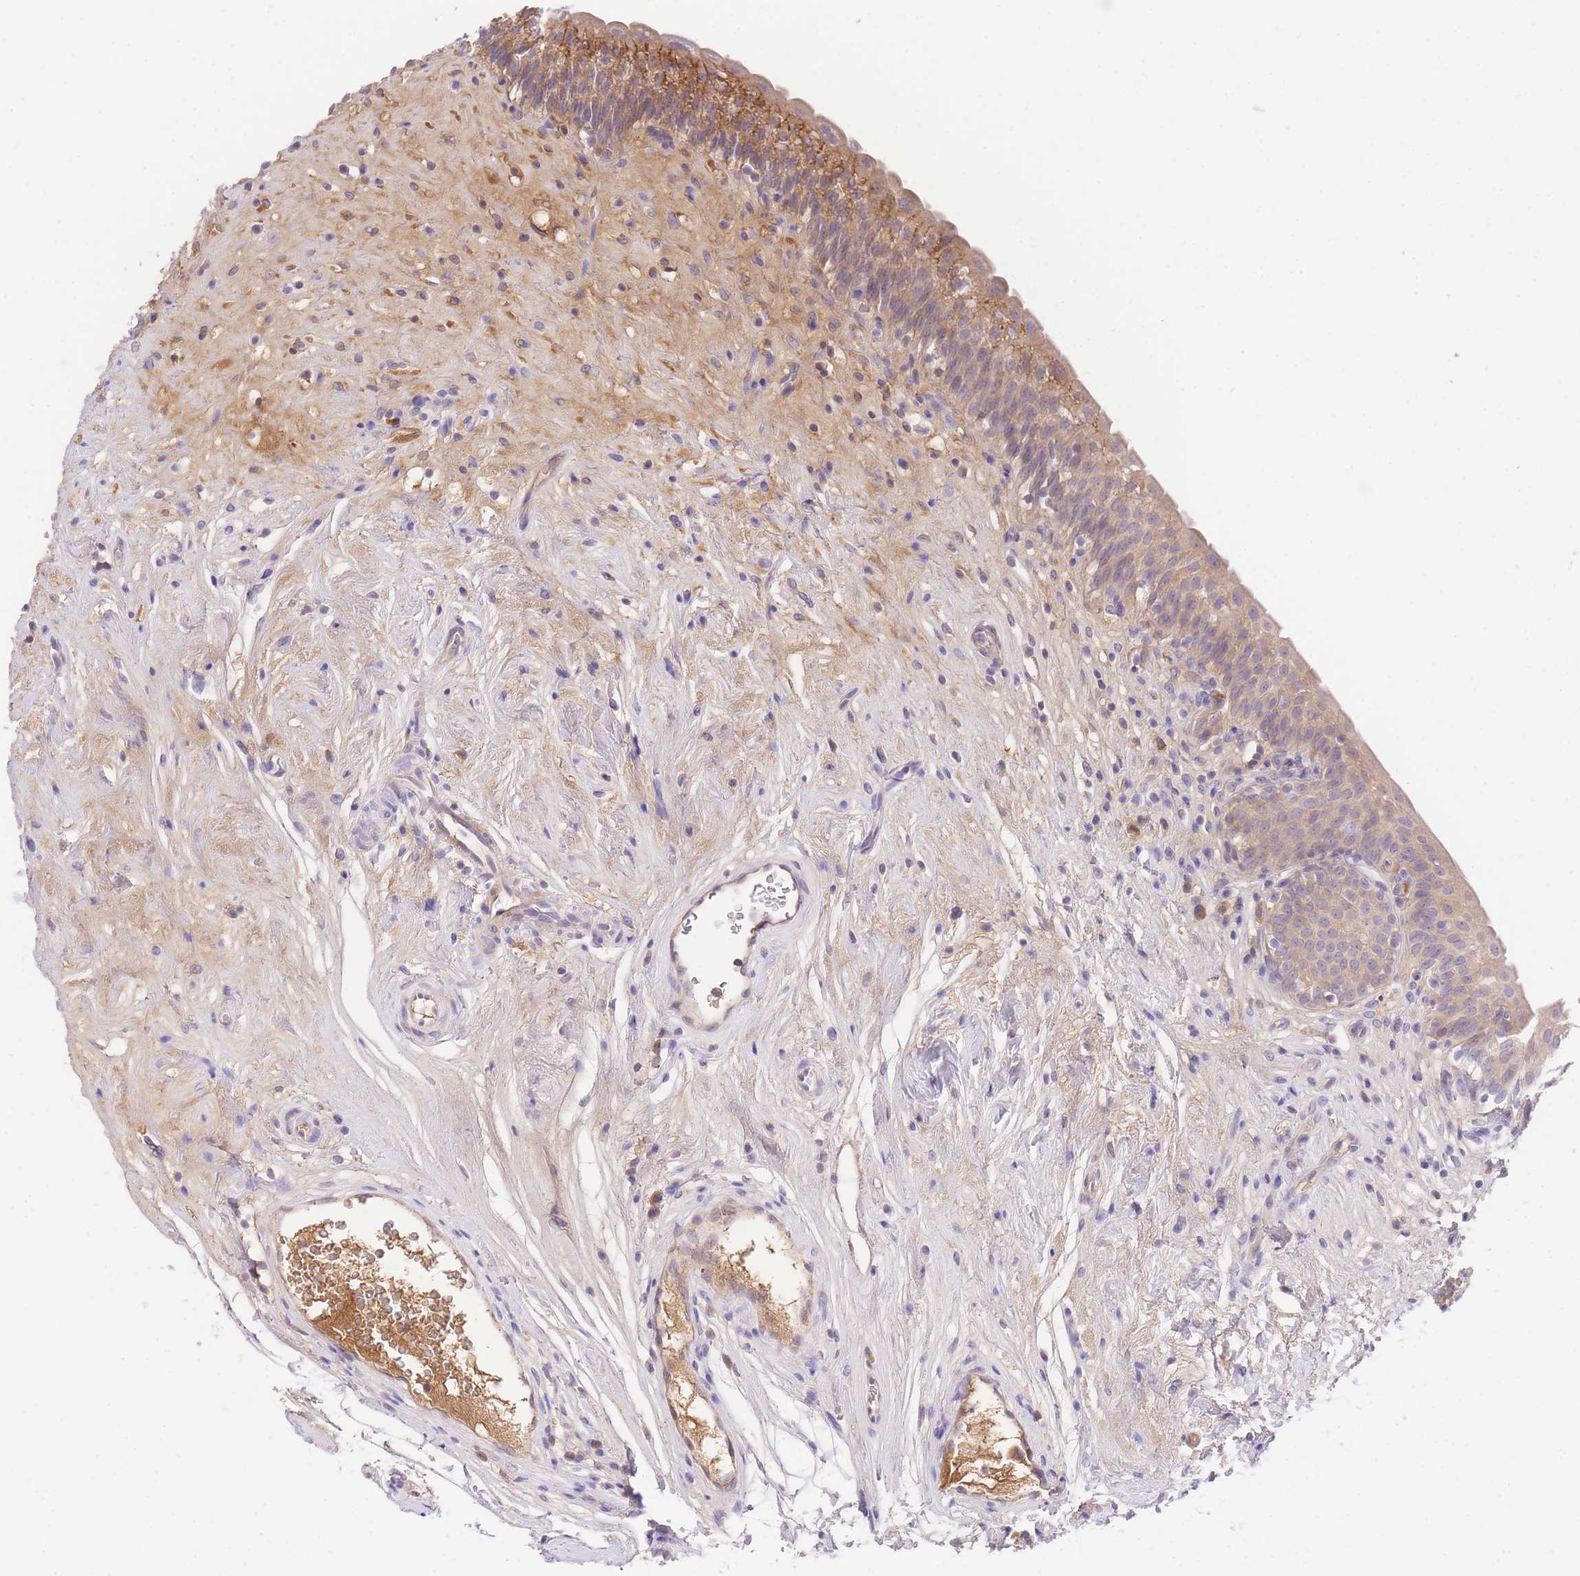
{"staining": {"intensity": "moderate", "quantity": "25%-75%", "location": "cytoplasmic/membranous"}, "tissue": "urinary bladder", "cell_type": "Urothelial cells", "image_type": "normal", "snomed": [{"axis": "morphology", "description": "Normal tissue, NOS"}, {"axis": "topography", "description": "Urinary bladder"}], "caption": "Immunohistochemical staining of unremarkable human urinary bladder exhibits 25%-75% levels of moderate cytoplasmic/membranous protein staining in approximately 25%-75% of urothelial cells. (DAB IHC, brown staining for protein, blue staining for nuclei).", "gene": "LIPH", "patient": {"sex": "male", "age": 83}}